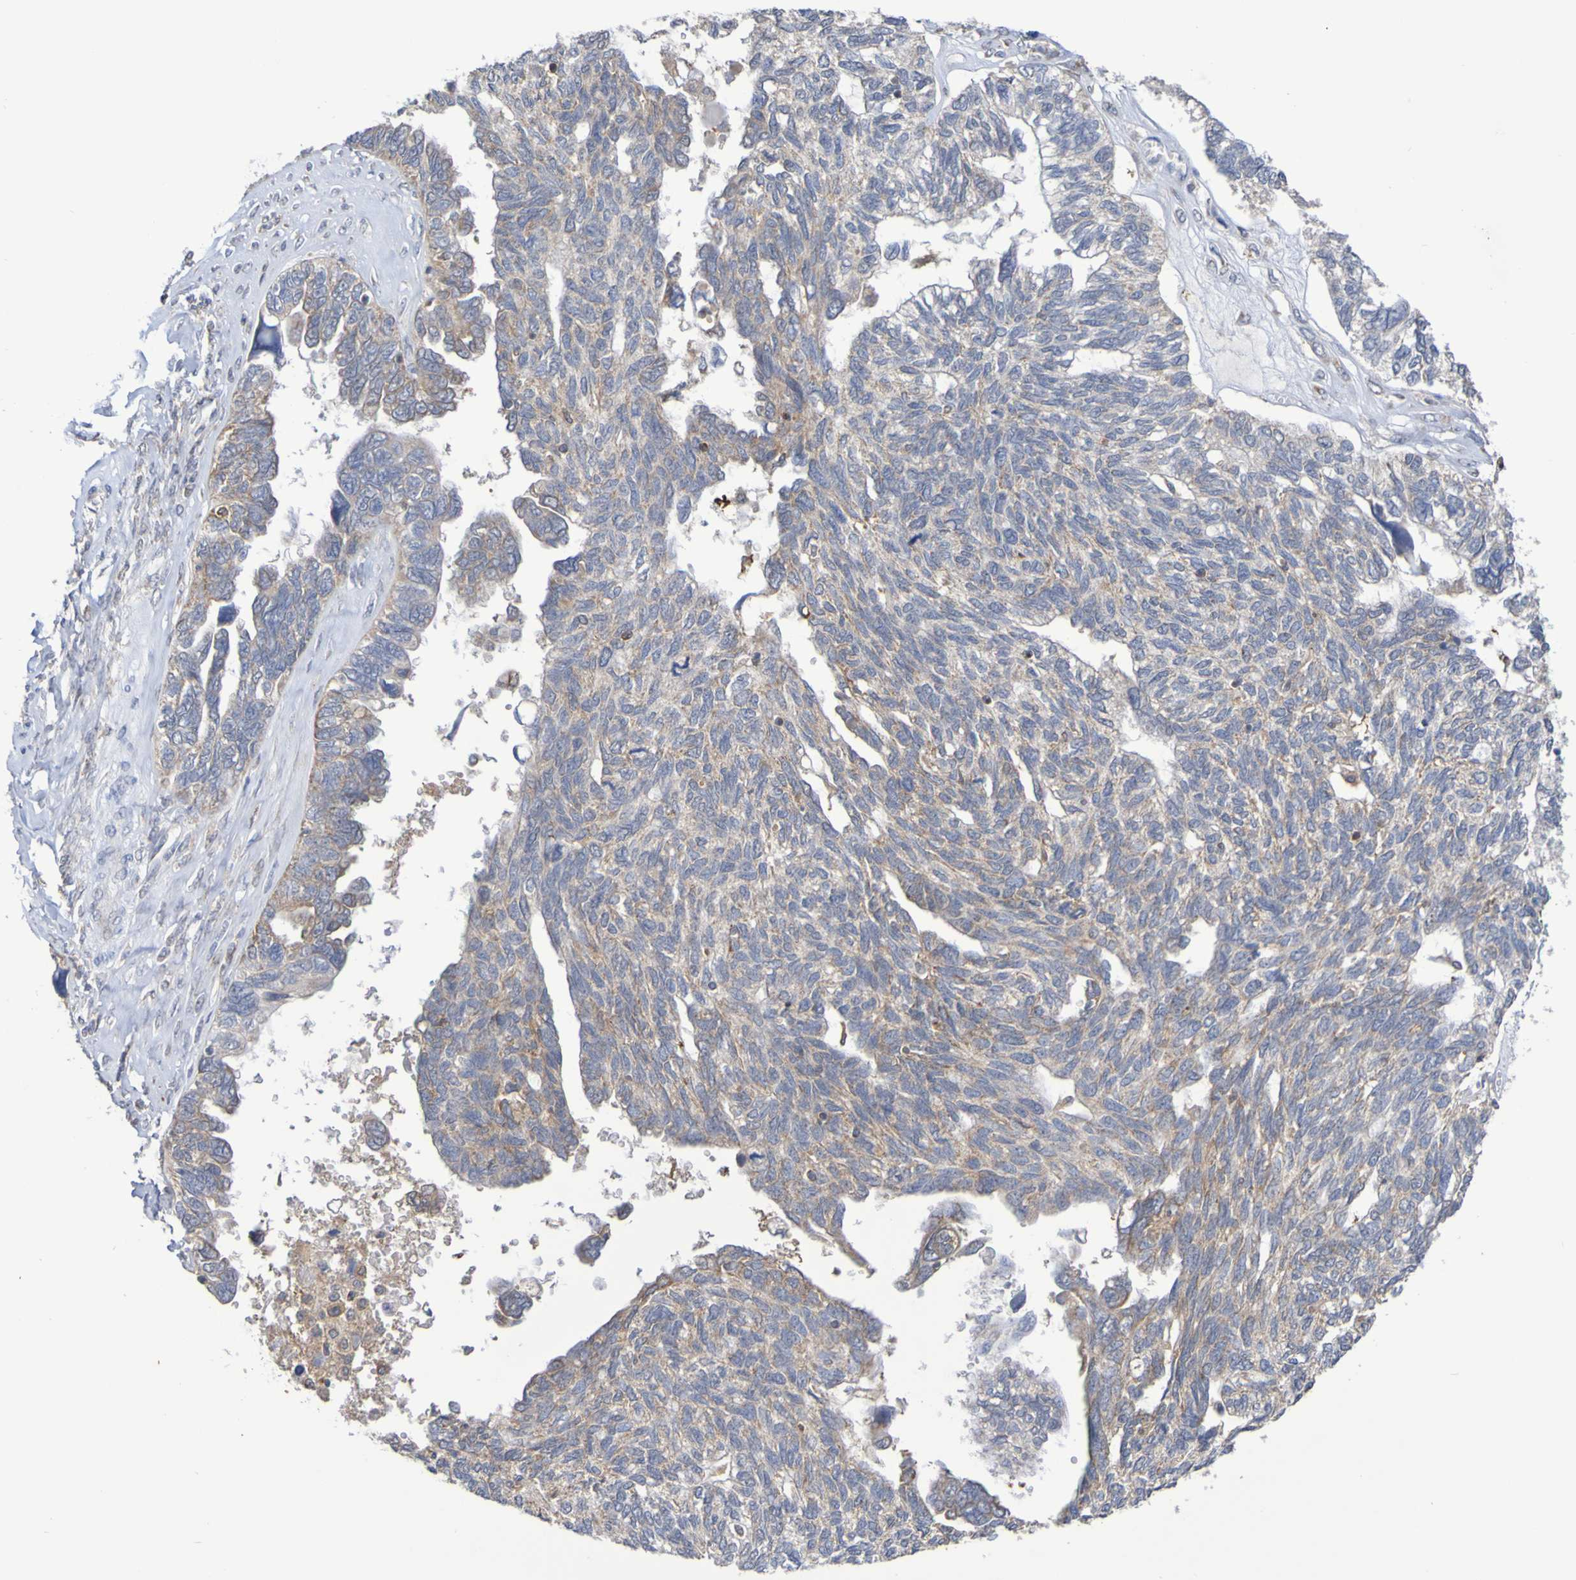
{"staining": {"intensity": "weak", "quantity": ">75%", "location": "cytoplasmic/membranous"}, "tissue": "ovarian cancer", "cell_type": "Tumor cells", "image_type": "cancer", "snomed": [{"axis": "morphology", "description": "Cystadenocarcinoma, serous, NOS"}, {"axis": "topography", "description": "Ovary"}], "caption": "A photomicrograph showing weak cytoplasmic/membranous positivity in about >75% of tumor cells in ovarian cancer, as visualized by brown immunohistochemical staining.", "gene": "C3orf18", "patient": {"sex": "female", "age": 79}}